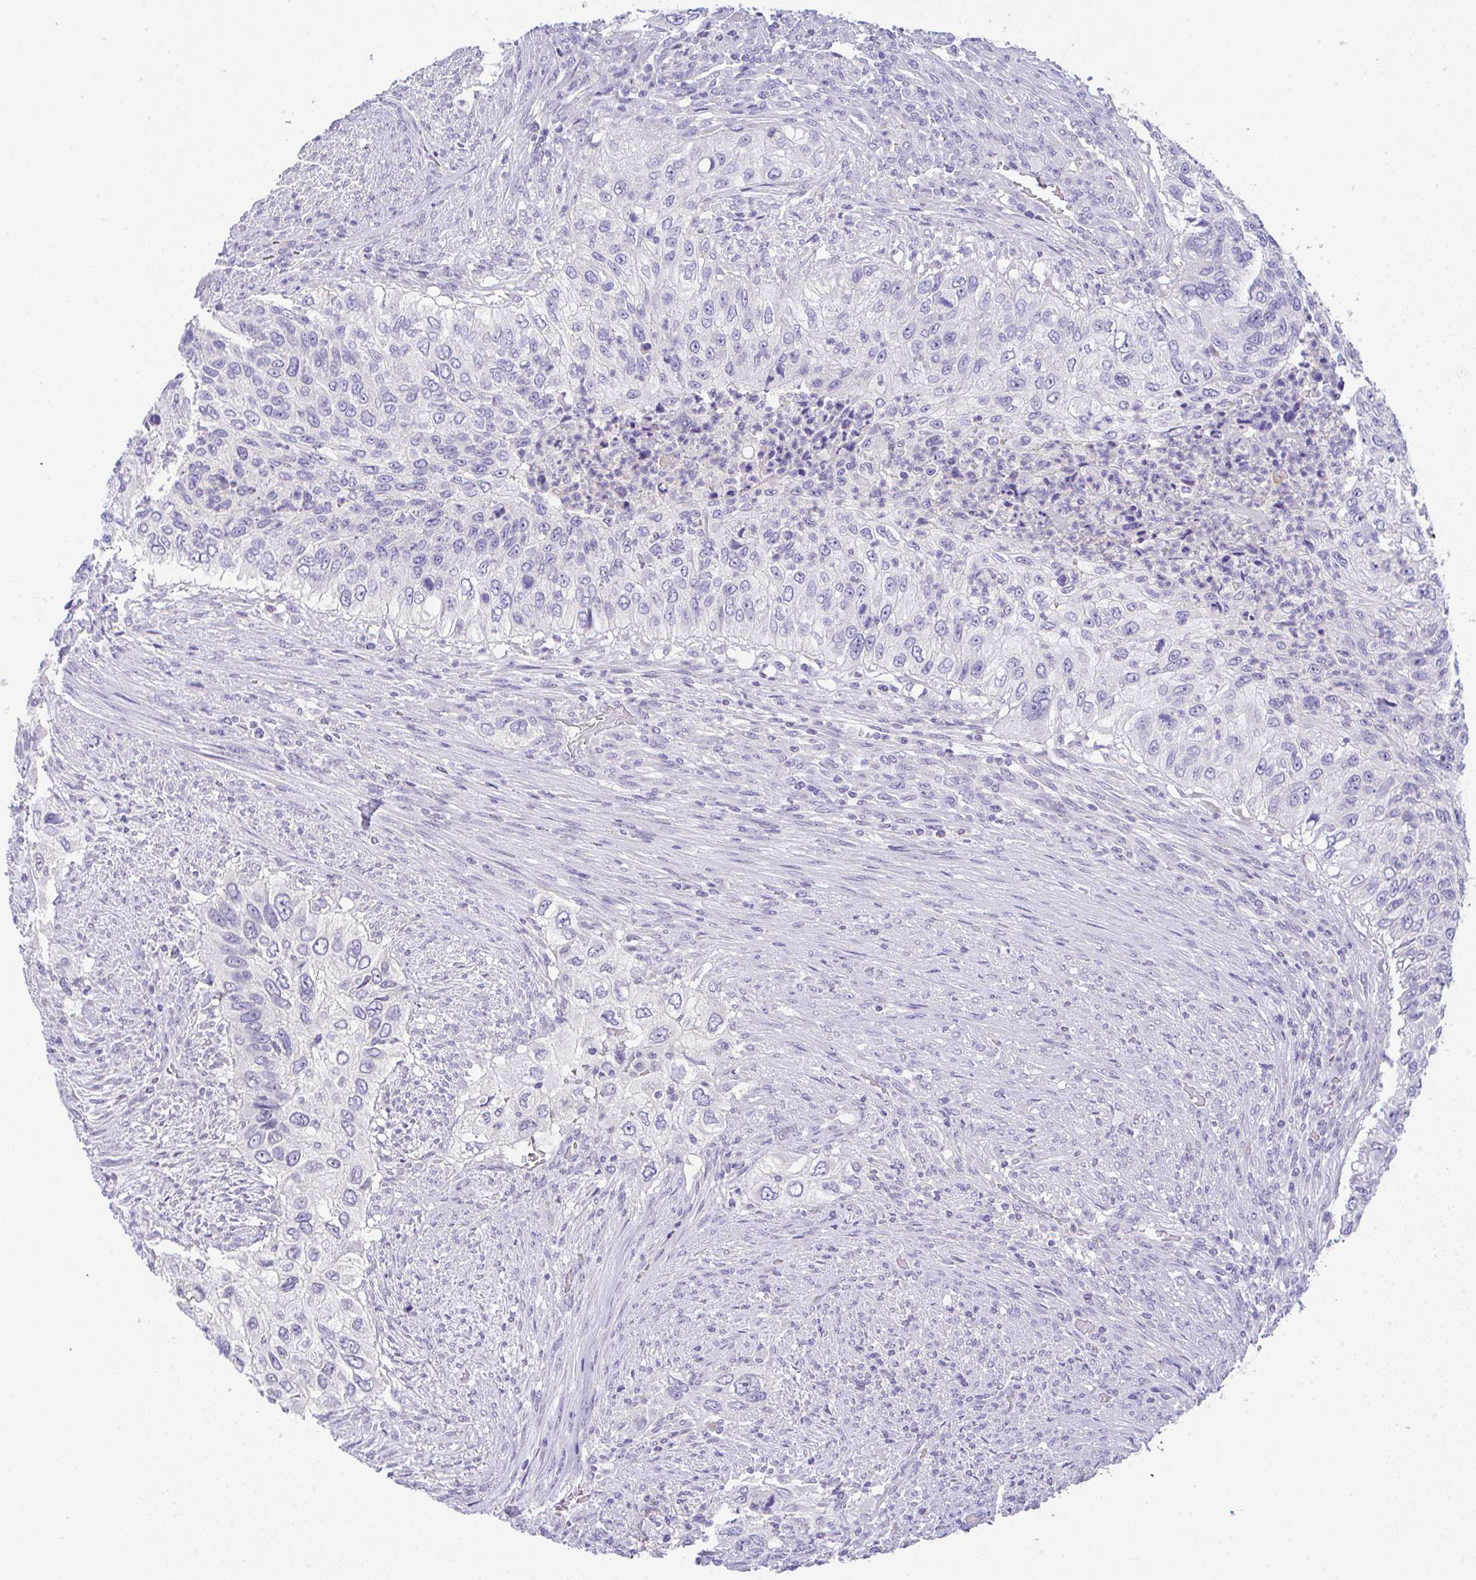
{"staining": {"intensity": "negative", "quantity": "none", "location": "none"}, "tissue": "urothelial cancer", "cell_type": "Tumor cells", "image_type": "cancer", "snomed": [{"axis": "morphology", "description": "Urothelial carcinoma, High grade"}, {"axis": "topography", "description": "Urinary bladder"}], "caption": "Immunohistochemistry (IHC) micrograph of neoplastic tissue: urothelial cancer stained with DAB demonstrates no significant protein expression in tumor cells.", "gene": "SERPINE3", "patient": {"sex": "female", "age": 60}}